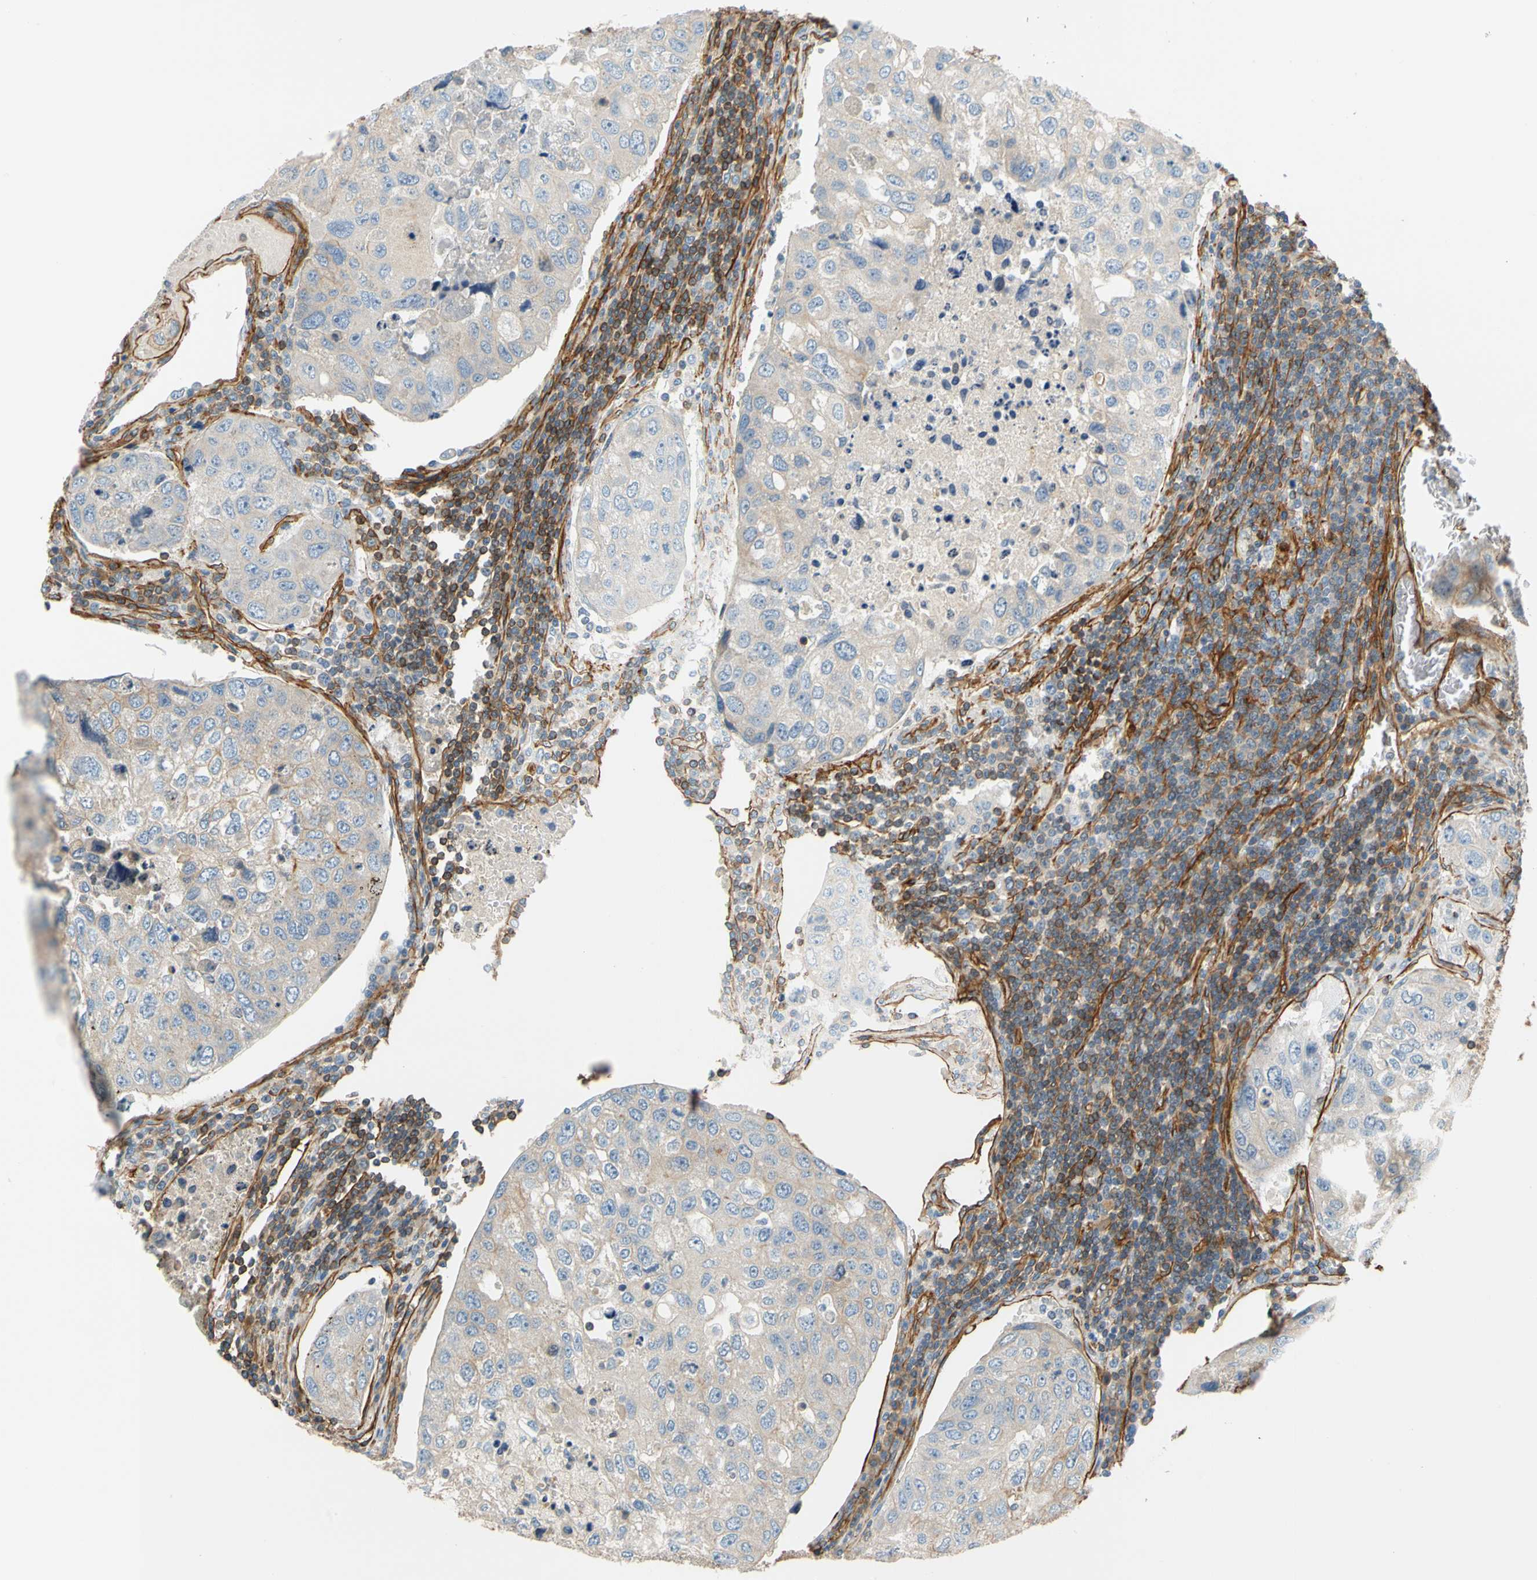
{"staining": {"intensity": "negative", "quantity": "none", "location": "none"}, "tissue": "urothelial cancer", "cell_type": "Tumor cells", "image_type": "cancer", "snomed": [{"axis": "morphology", "description": "Urothelial carcinoma, High grade"}, {"axis": "topography", "description": "Lymph node"}, {"axis": "topography", "description": "Urinary bladder"}], "caption": "The photomicrograph shows no significant expression in tumor cells of high-grade urothelial carcinoma.", "gene": "SPTAN1", "patient": {"sex": "male", "age": 51}}